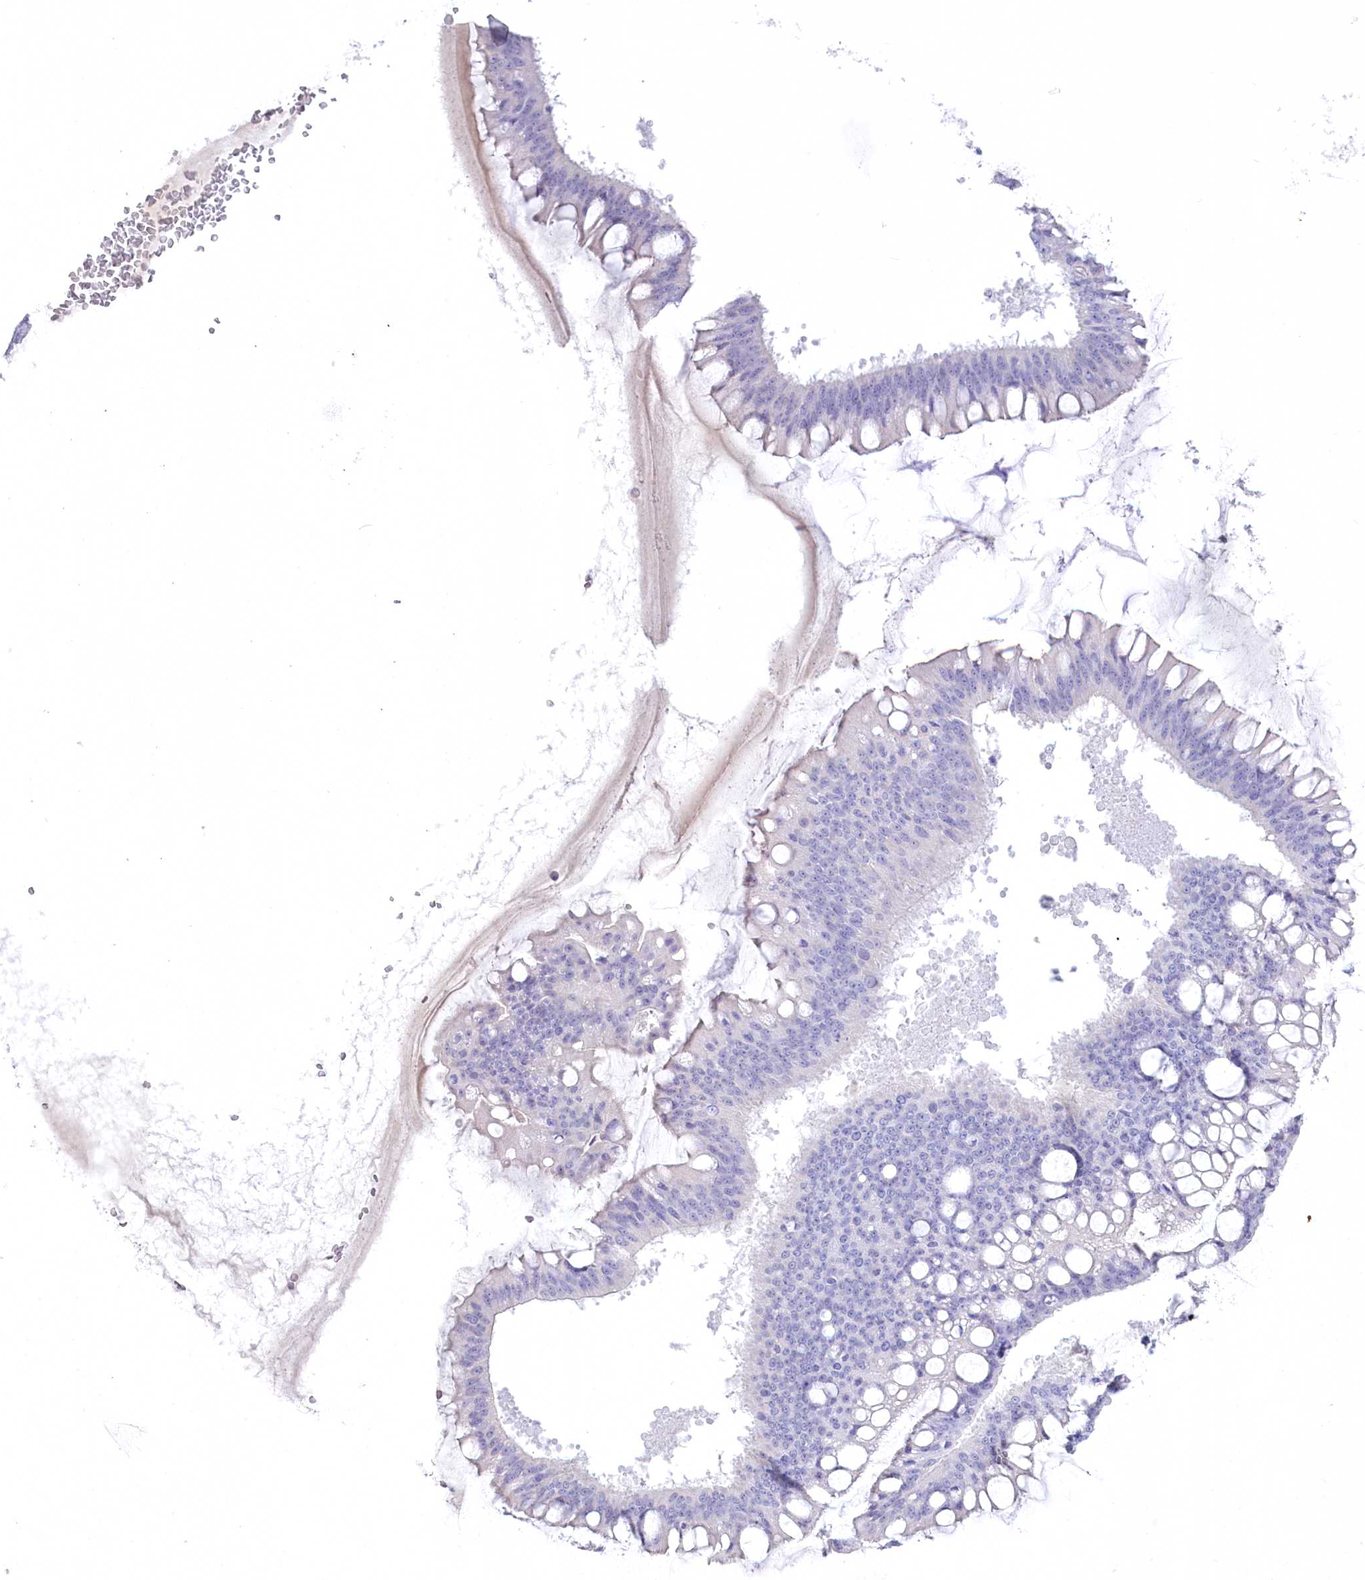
{"staining": {"intensity": "negative", "quantity": "none", "location": "none"}, "tissue": "ovarian cancer", "cell_type": "Tumor cells", "image_type": "cancer", "snomed": [{"axis": "morphology", "description": "Cystadenocarcinoma, mucinous, NOS"}, {"axis": "topography", "description": "Ovary"}], "caption": "A photomicrograph of ovarian cancer stained for a protein exhibits no brown staining in tumor cells.", "gene": "MYOZ1", "patient": {"sex": "female", "age": 73}}